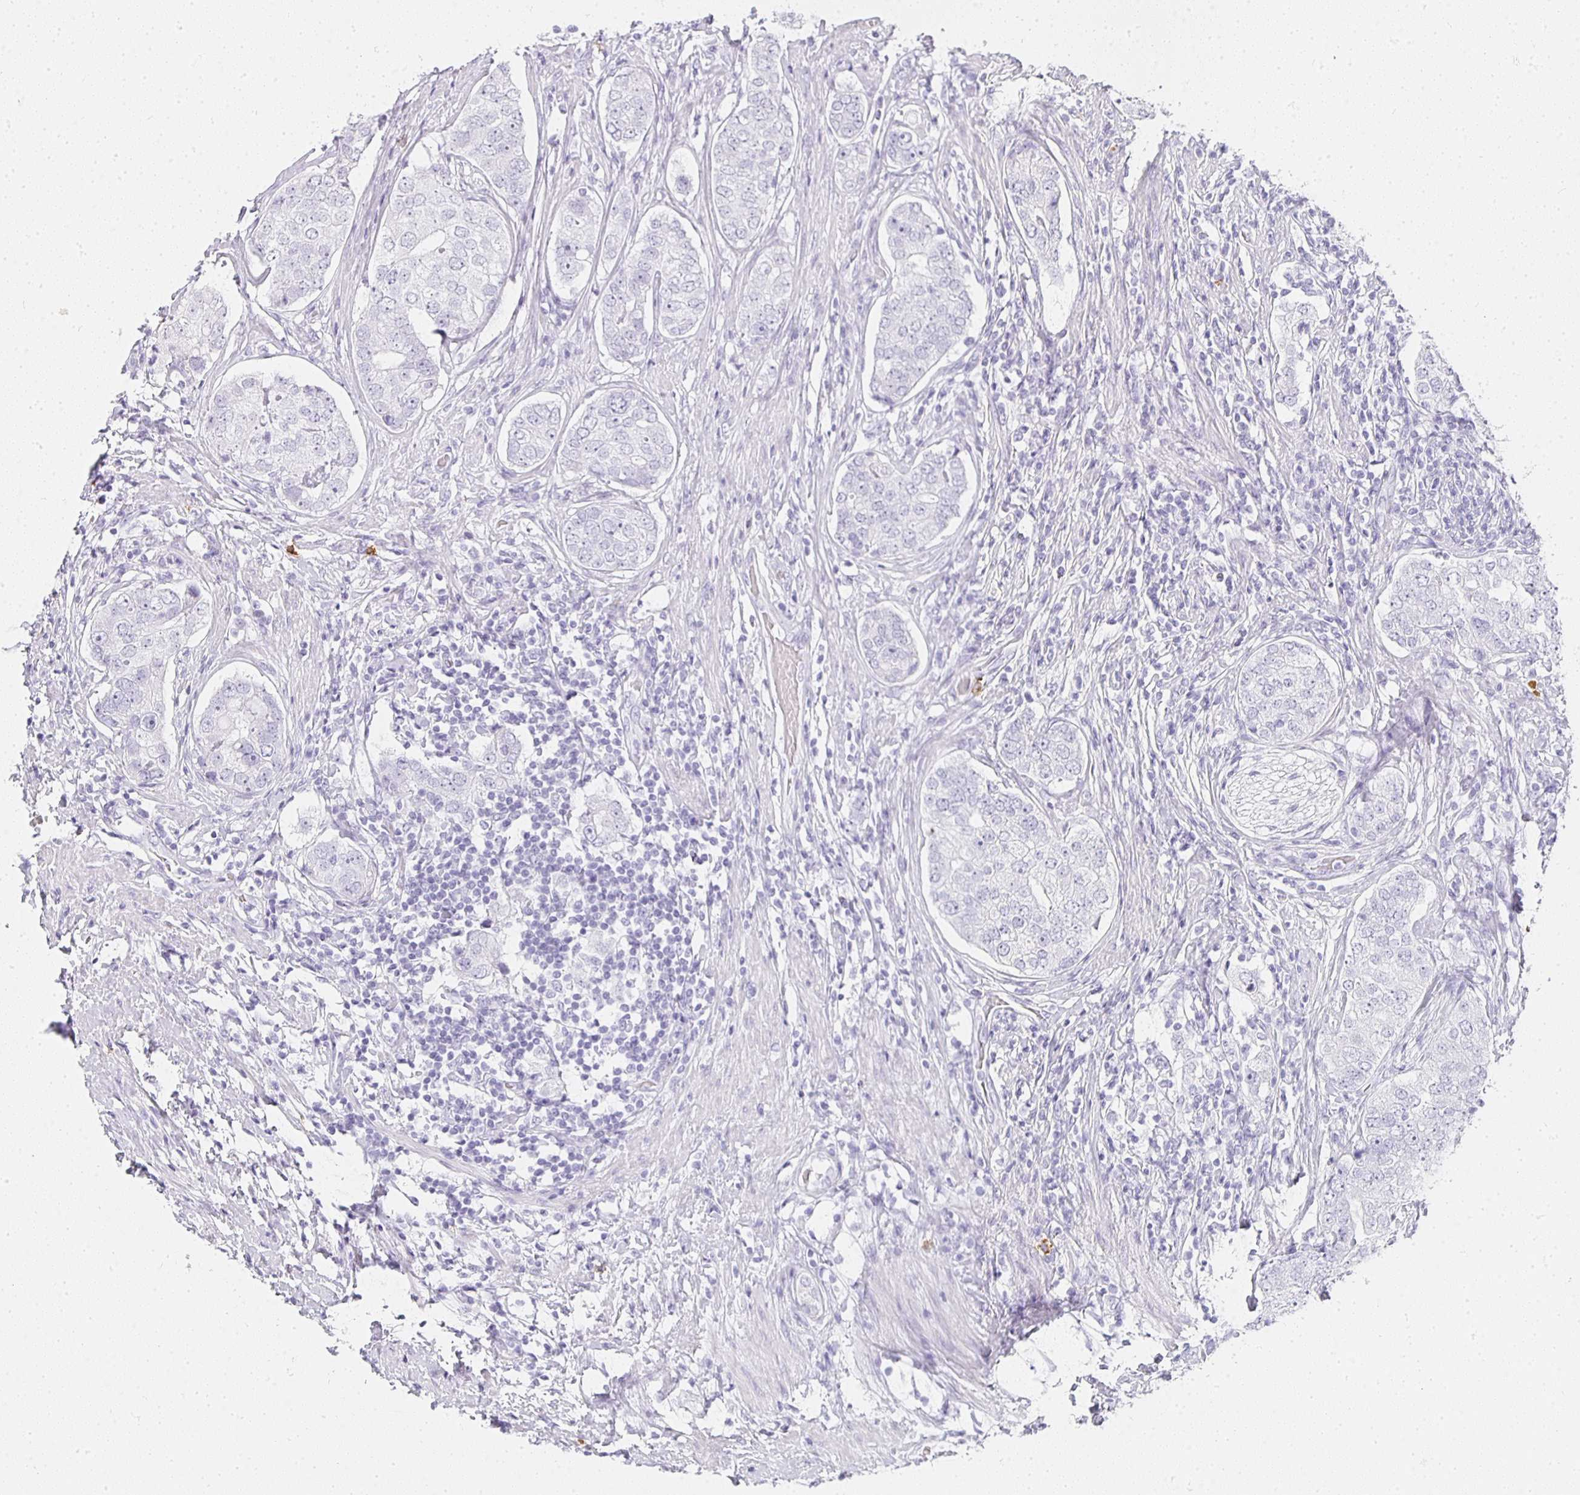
{"staining": {"intensity": "negative", "quantity": "none", "location": "none"}, "tissue": "prostate cancer", "cell_type": "Tumor cells", "image_type": "cancer", "snomed": [{"axis": "morphology", "description": "Adenocarcinoma, High grade"}, {"axis": "topography", "description": "Prostate"}], "caption": "An immunohistochemistry photomicrograph of prostate cancer is shown. There is no staining in tumor cells of prostate cancer. (DAB (3,3'-diaminobenzidine) immunohistochemistry (IHC) with hematoxylin counter stain).", "gene": "TPSD1", "patient": {"sex": "male", "age": 60}}